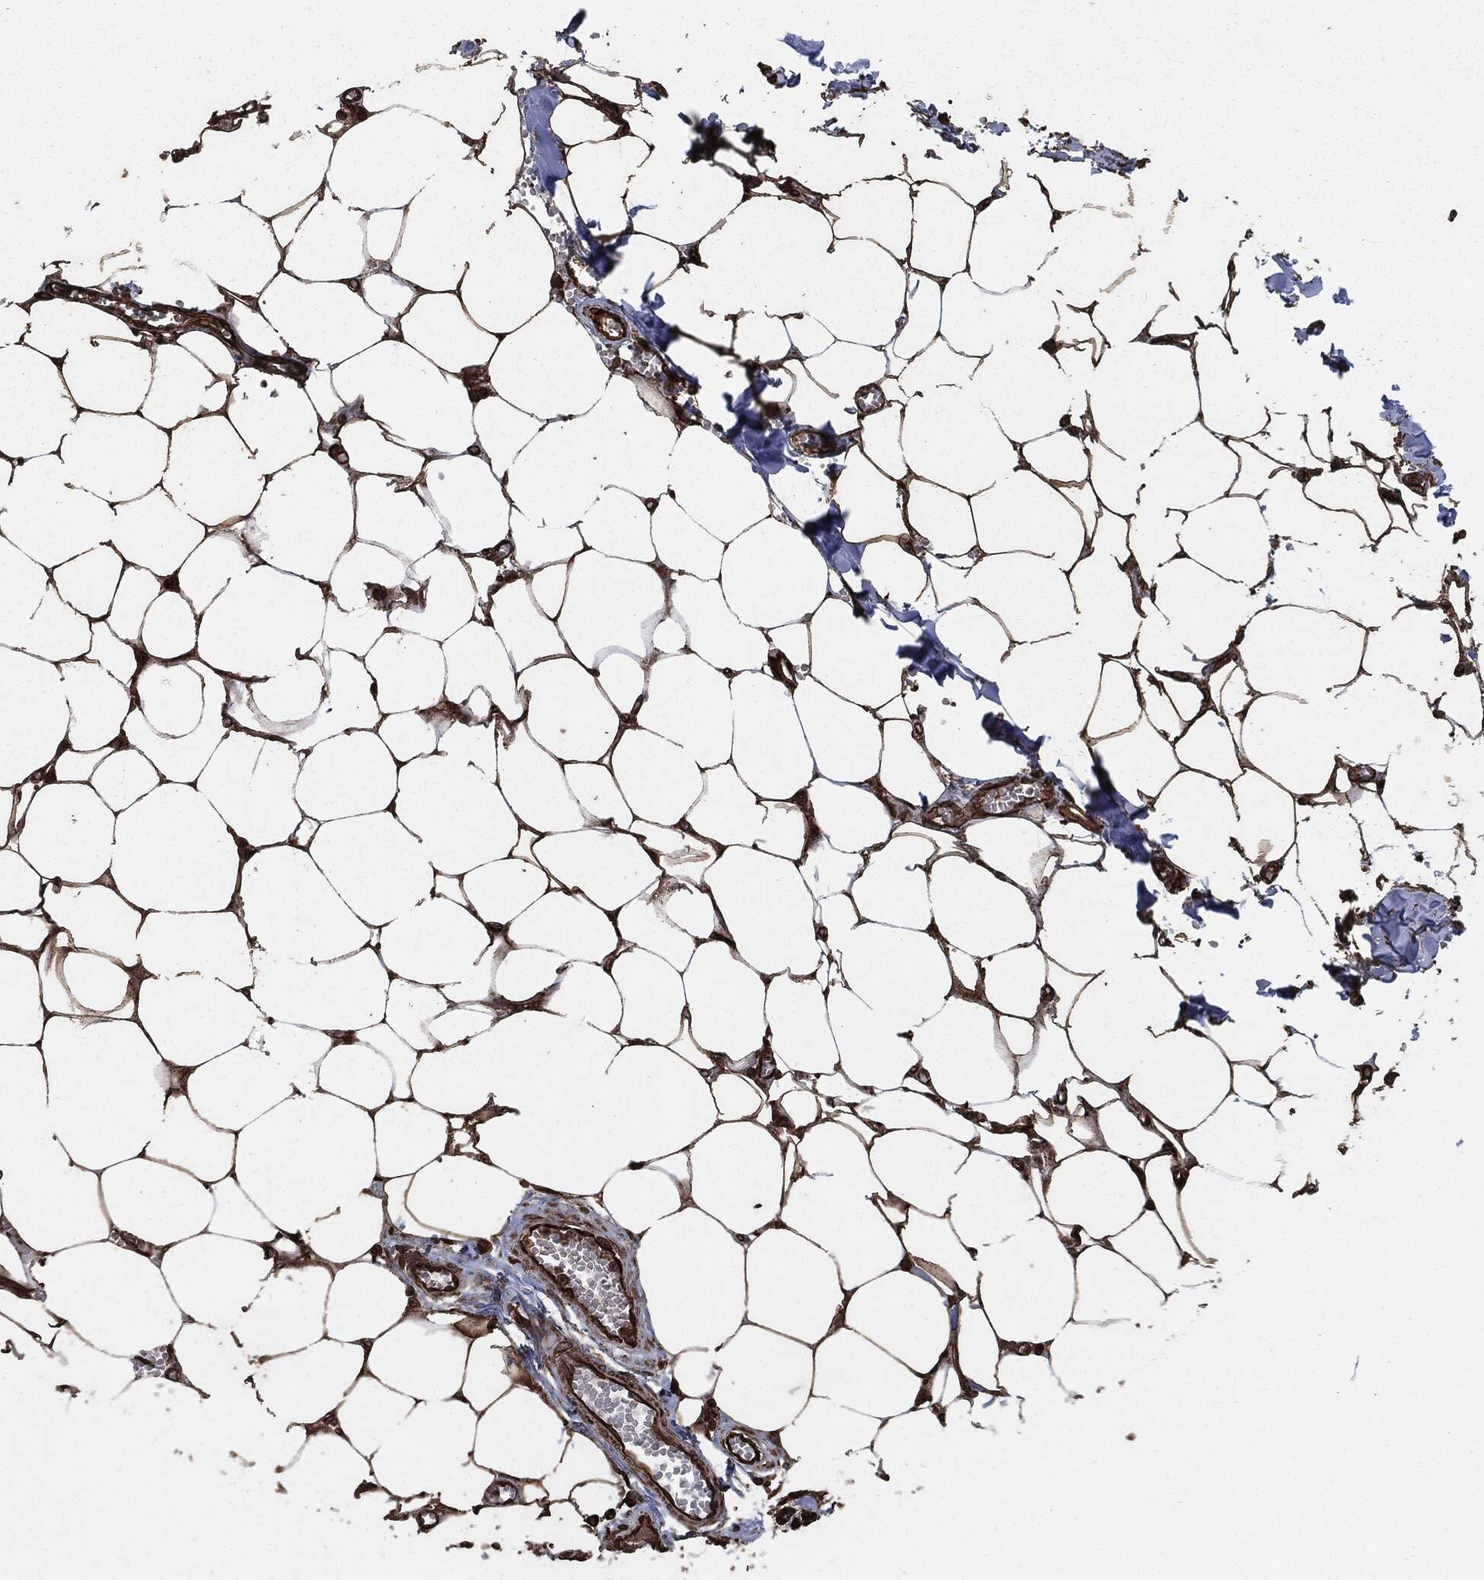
{"staining": {"intensity": "strong", "quantity": ">75%", "location": "cytoplasmic/membranous,nuclear"}, "tissue": "adipose tissue", "cell_type": "Adipocytes", "image_type": "normal", "snomed": [{"axis": "morphology", "description": "Normal tissue, NOS"}, {"axis": "morphology", "description": "Squamous cell carcinoma, NOS"}, {"axis": "topography", "description": "Cartilage tissue"}, {"axis": "topography", "description": "Lung"}], "caption": "A brown stain labels strong cytoplasmic/membranous,nuclear positivity of a protein in adipocytes of unremarkable human adipose tissue.", "gene": "EGFR", "patient": {"sex": "male", "age": 66}}